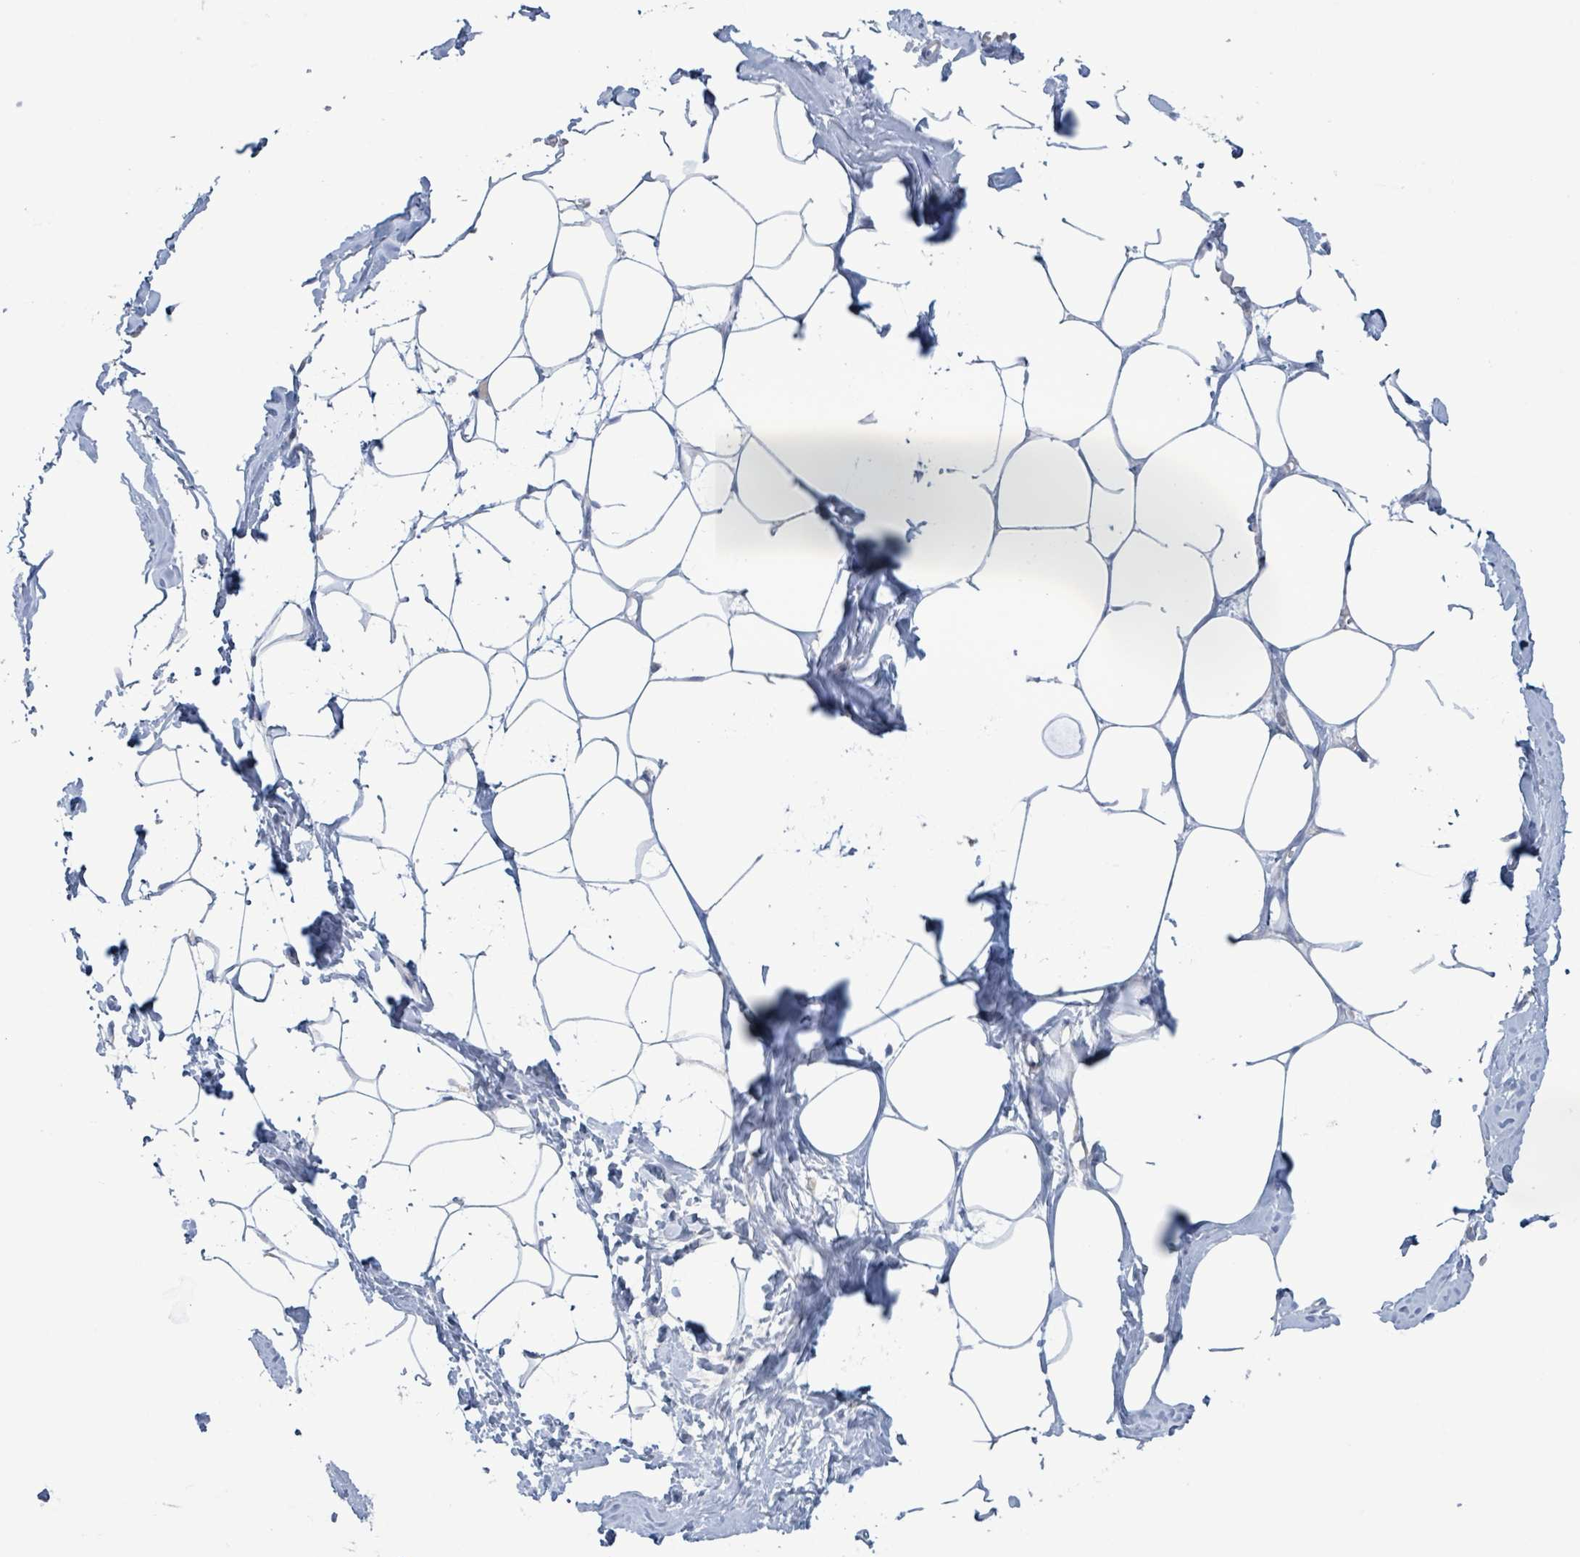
{"staining": {"intensity": "negative", "quantity": "none", "location": "none"}, "tissue": "breast", "cell_type": "Adipocytes", "image_type": "normal", "snomed": [{"axis": "morphology", "description": "Normal tissue, NOS"}, {"axis": "topography", "description": "Breast"}], "caption": "An immunohistochemistry histopathology image of benign breast is shown. There is no staining in adipocytes of breast.", "gene": "AKR1C4", "patient": {"sex": "female", "age": 27}}